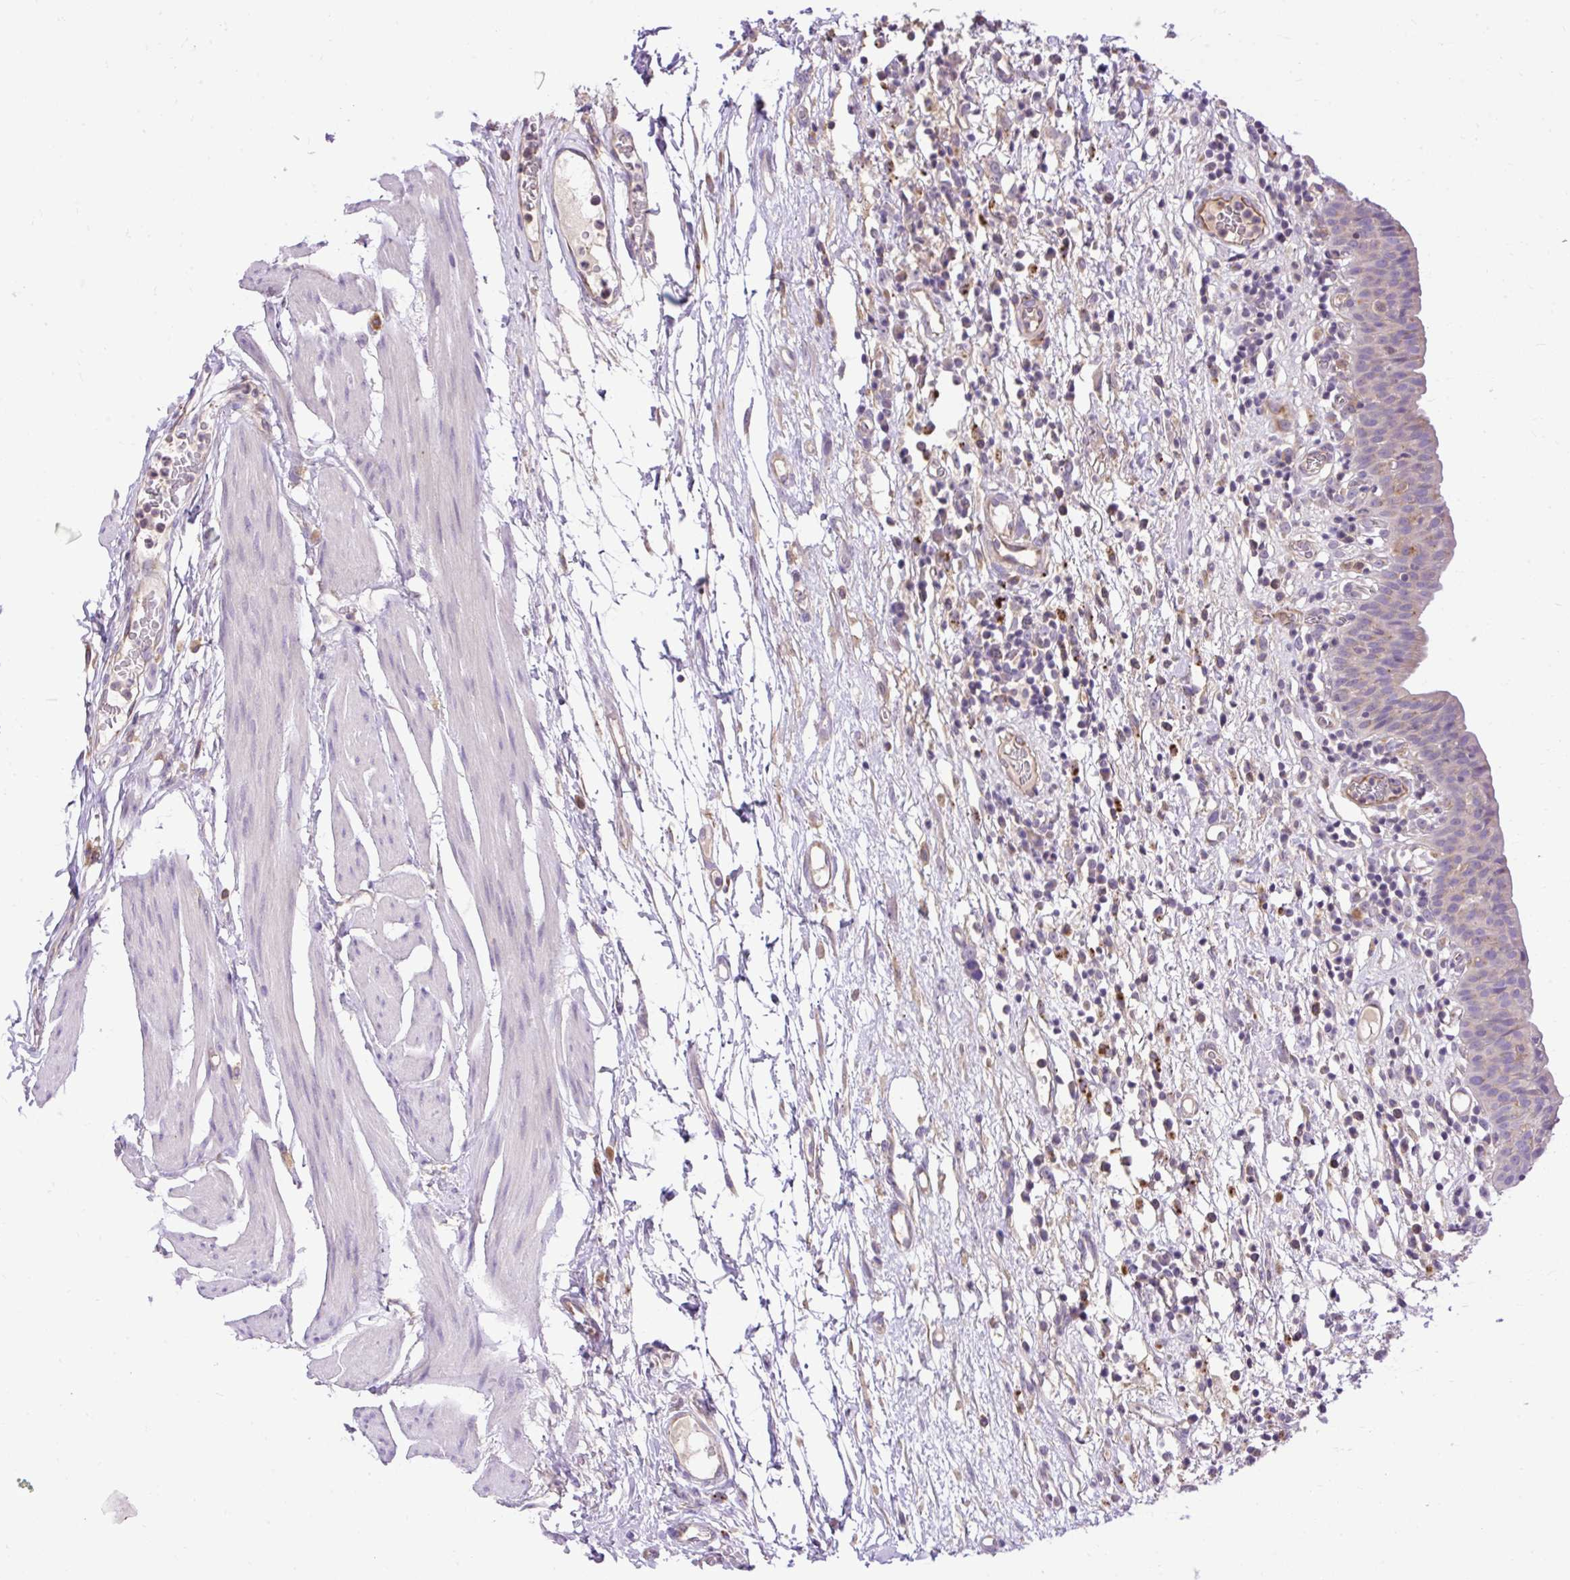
{"staining": {"intensity": "negative", "quantity": "none", "location": "none"}, "tissue": "urinary bladder", "cell_type": "Urothelial cells", "image_type": "normal", "snomed": [{"axis": "morphology", "description": "Normal tissue, NOS"}, {"axis": "morphology", "description": "Inflammation, NOS"}, {"axis": "topography", "description": "Urinary bladder"}], "caption": "This is an immunohistochemistry image of benign urinary bladder. There is no positivity in urothelial cells.", "gene": "HEXB", "patient": {"sex": "male", "age": 57}}